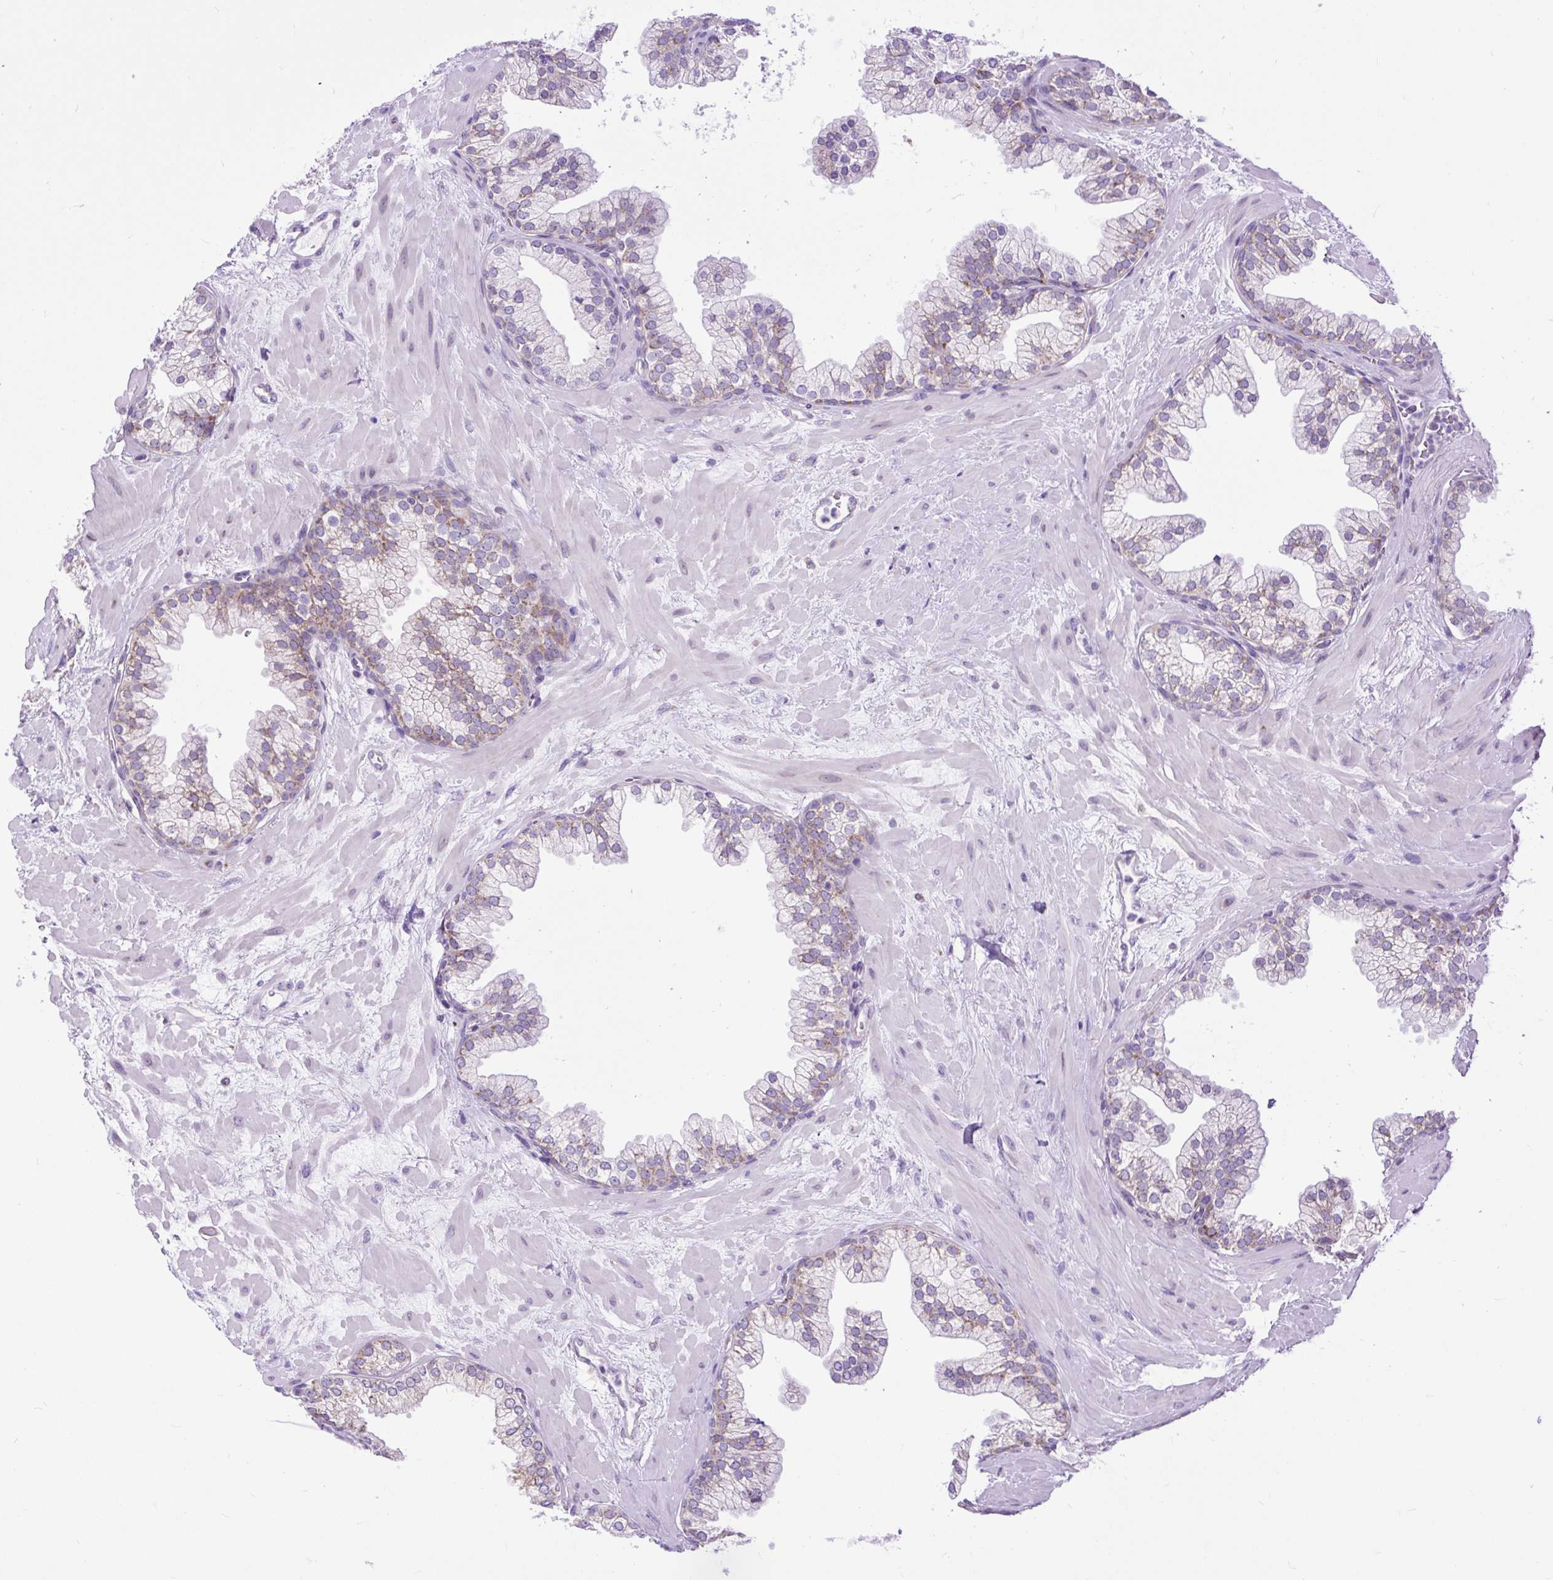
{"staining": {"intensity": "moderate", "quantity": "25%-75%", "location": "cytoplasmic/membranous"}, "tissue": "prostate", "cell_type": "Glandular cells", "image_type": "normal", "snomed": [{"axis": "morphology", "description": "Normal tissue, NOS"}, {"axis": "topography", "description": "Prostate"}, {"axis": "topography", "description": "Peripheral nerve tissue"}], "caption": "IHC photomicrograph of normal human prostate stained for a protein (brown), which reveals medium levels of moderate cytoplasmic/membranous positivity in approximately 25%-75% of glandular cells.", "gene": "DDOST", "patient": {"sex": "male", "age": 61}}